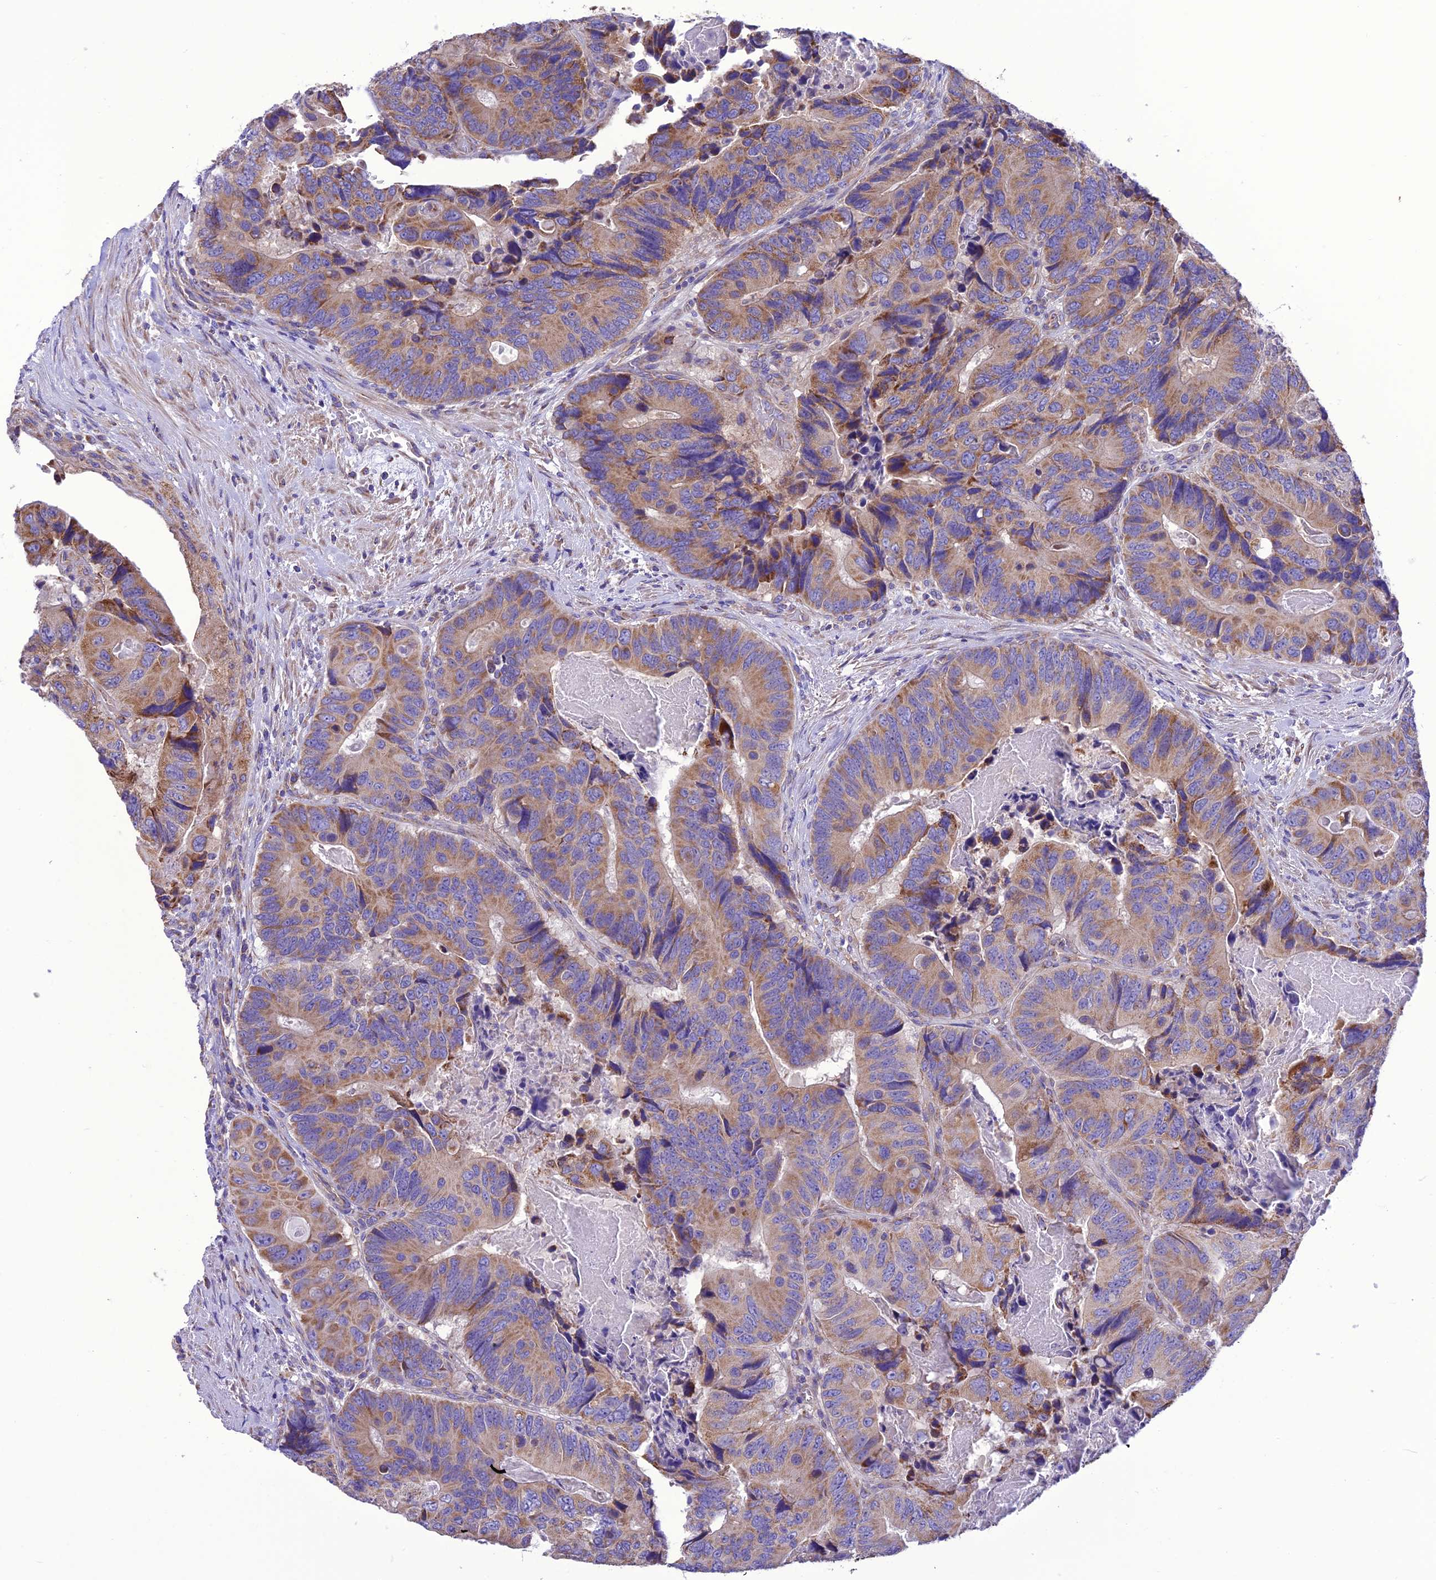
{"staining": {"intensity": "moderate", "quantity": "25%-75%", "location": "cytoplasmic/membranous"}, "tissue": "colorectal cancer", "cell_type": "Tumor cells", "image_type": "cancer", "snomed": [{"axis": "morphology", "description": "Adenocarcinoma, NOS"}, {"axis": "topography", "description": "Colon"}], "caption": "Protein staining shows moderate cytoplasmic/membranous expression in approximately 25%-75% of tumor cells in adenocarcinoma (colorectal).", "gene": "MAP3K12", "patient": {"sex": "male", "age": 84}}